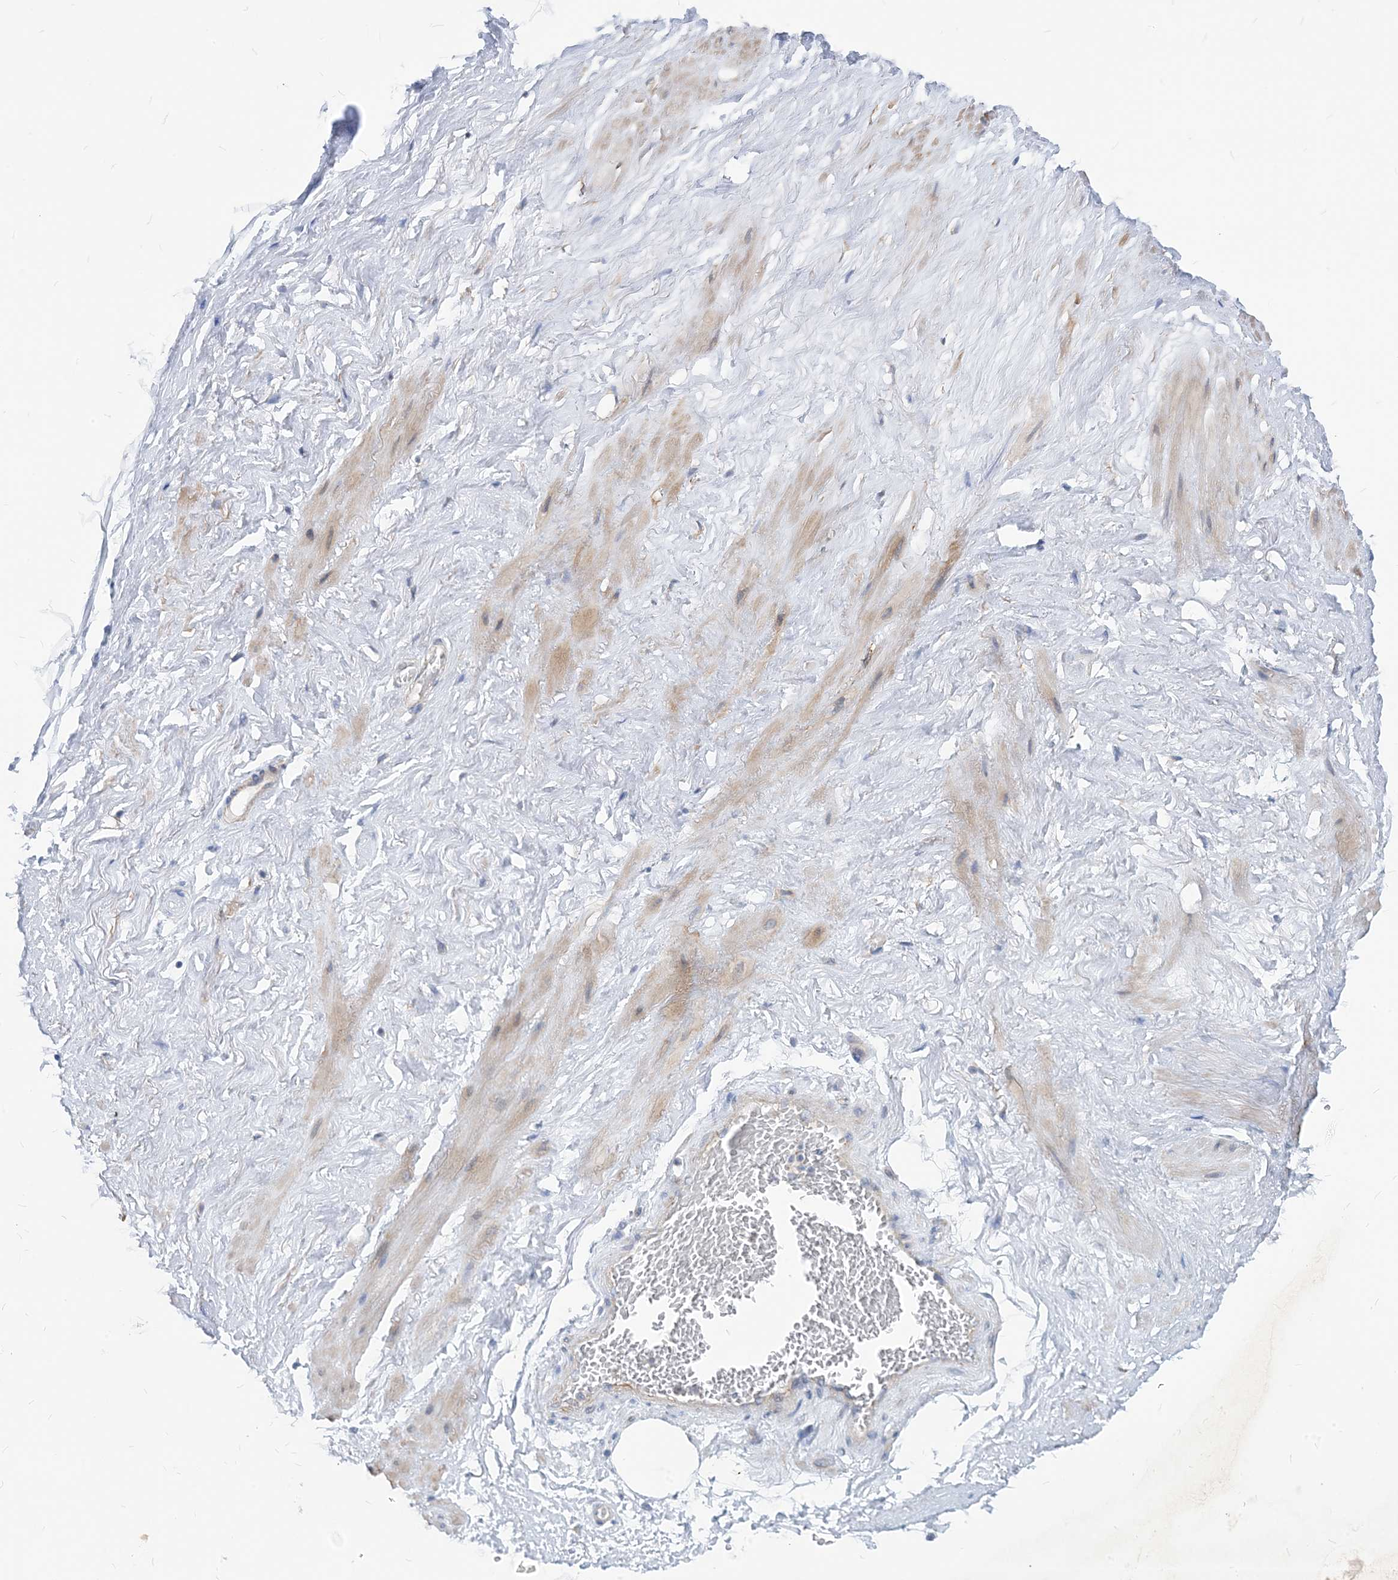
{"staining": {"intensity": "negative", "quantity": "none", "location": "none"}, "tissue": "adipose tissue", "cell_type": "Adipocytes", "image_type": "normal", "snomed": [{"axis": "morphology", "description": "Normal tissue, NOS"}, {"axis": "morphology", "description": "Adenocarcinoma, Low grade"}, {"axis": "topography", "description": "Prostate"}, {"axis": "topography", "description": "Peripheral nerve tissue"}], "caption": "Immunohistochemistry of normal adipose tissue demonstrates no staining in adipocytes.", "gene": "PLEKHA3", "patient": {"sex": "male", "age": 63}}